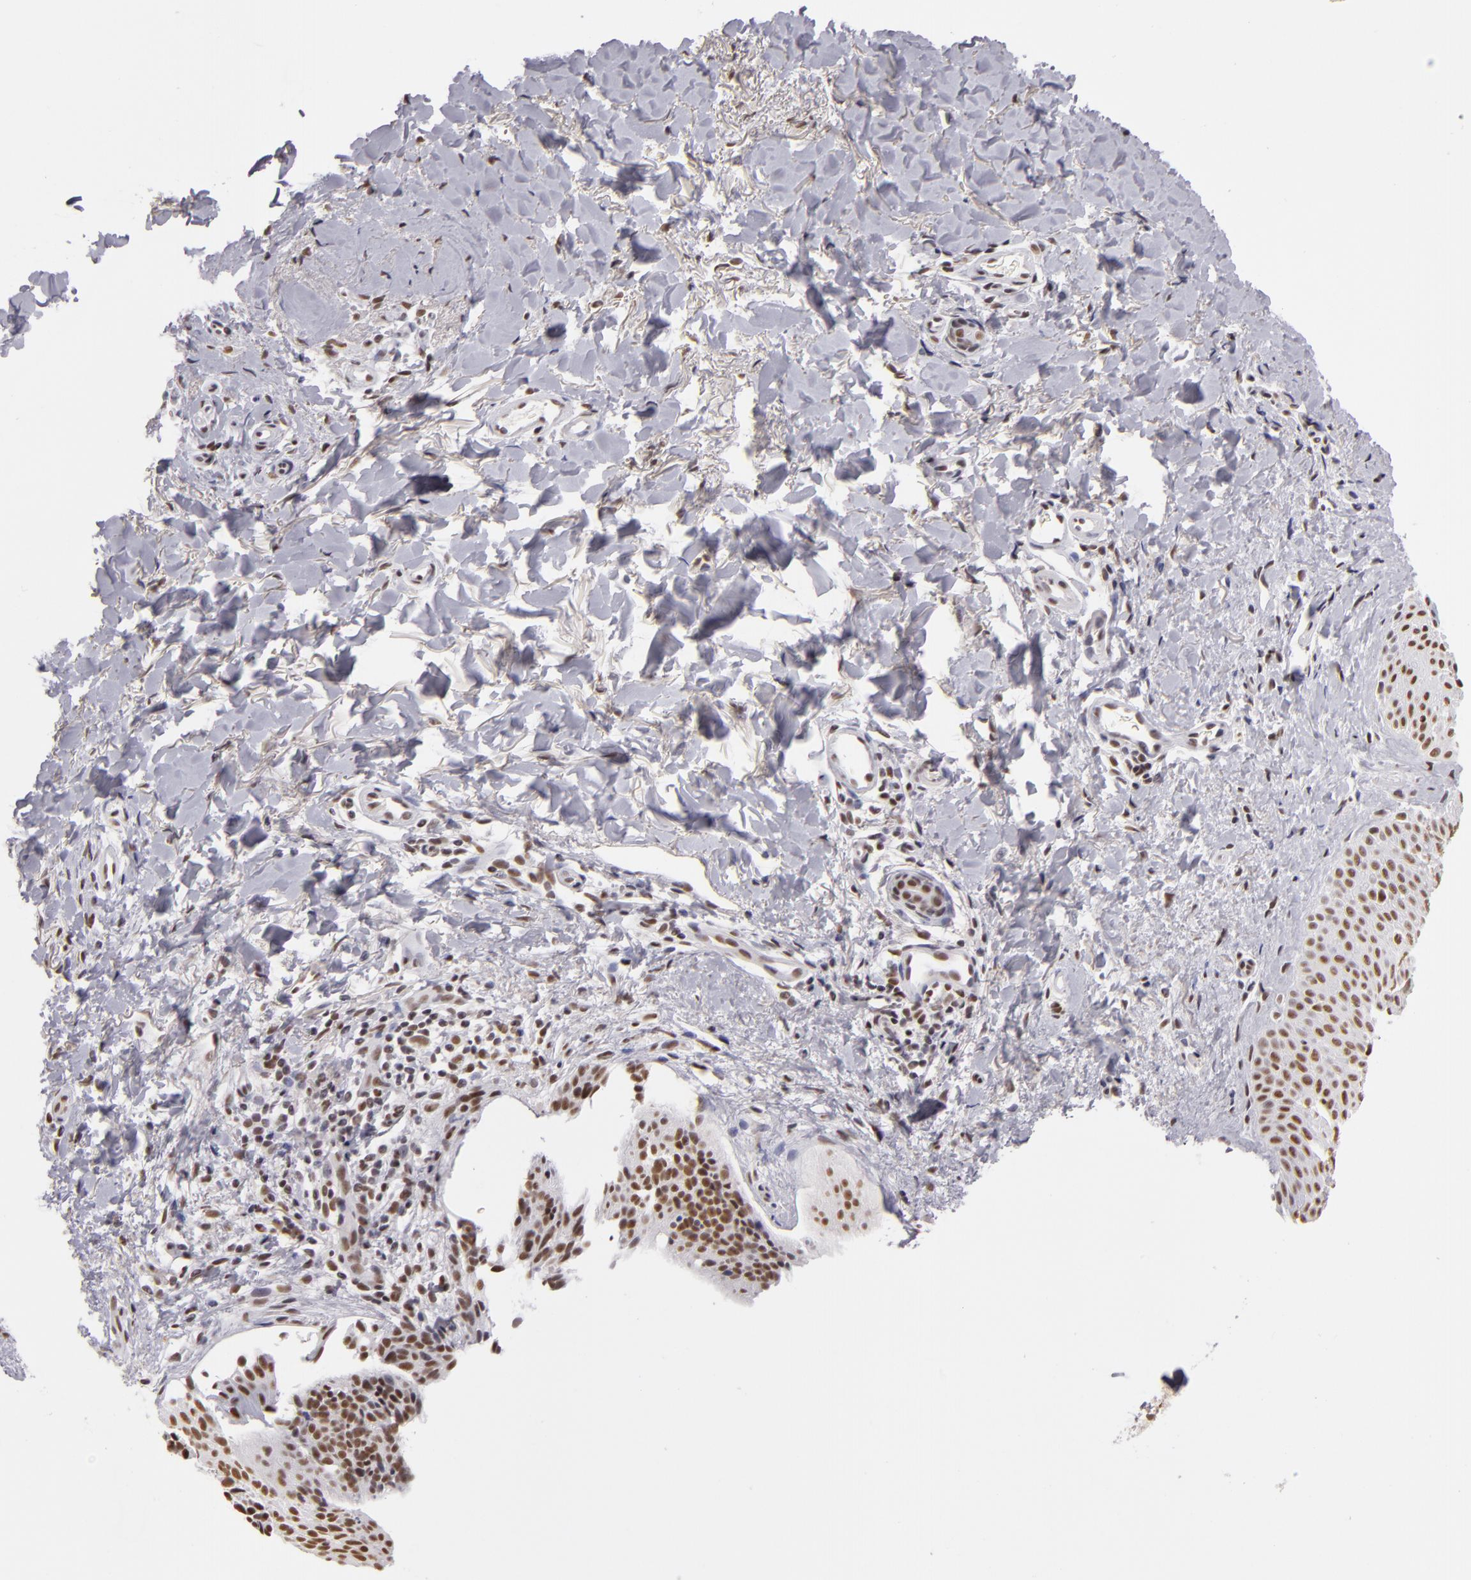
{"staining": {"intensity": "weak", "quantity": ">75%", "location": "nuclear"}, "tissue": "skin cancer", "cell_type": "Tumor cells", "image_type": "cancer", "snomed": [{"axis": "morphology", "description": "Basal cell carcinoma"}, {"axis": "topography", "description": "Skin"}], "caption": "There is low levels of weak nuclear expression in tumor cells of skin basal cell carcinoma, as demonstrated by immunohistochemical staining (brown color).", "gene": "INTS6", "patient": {"sex": "female", "age": 78}}